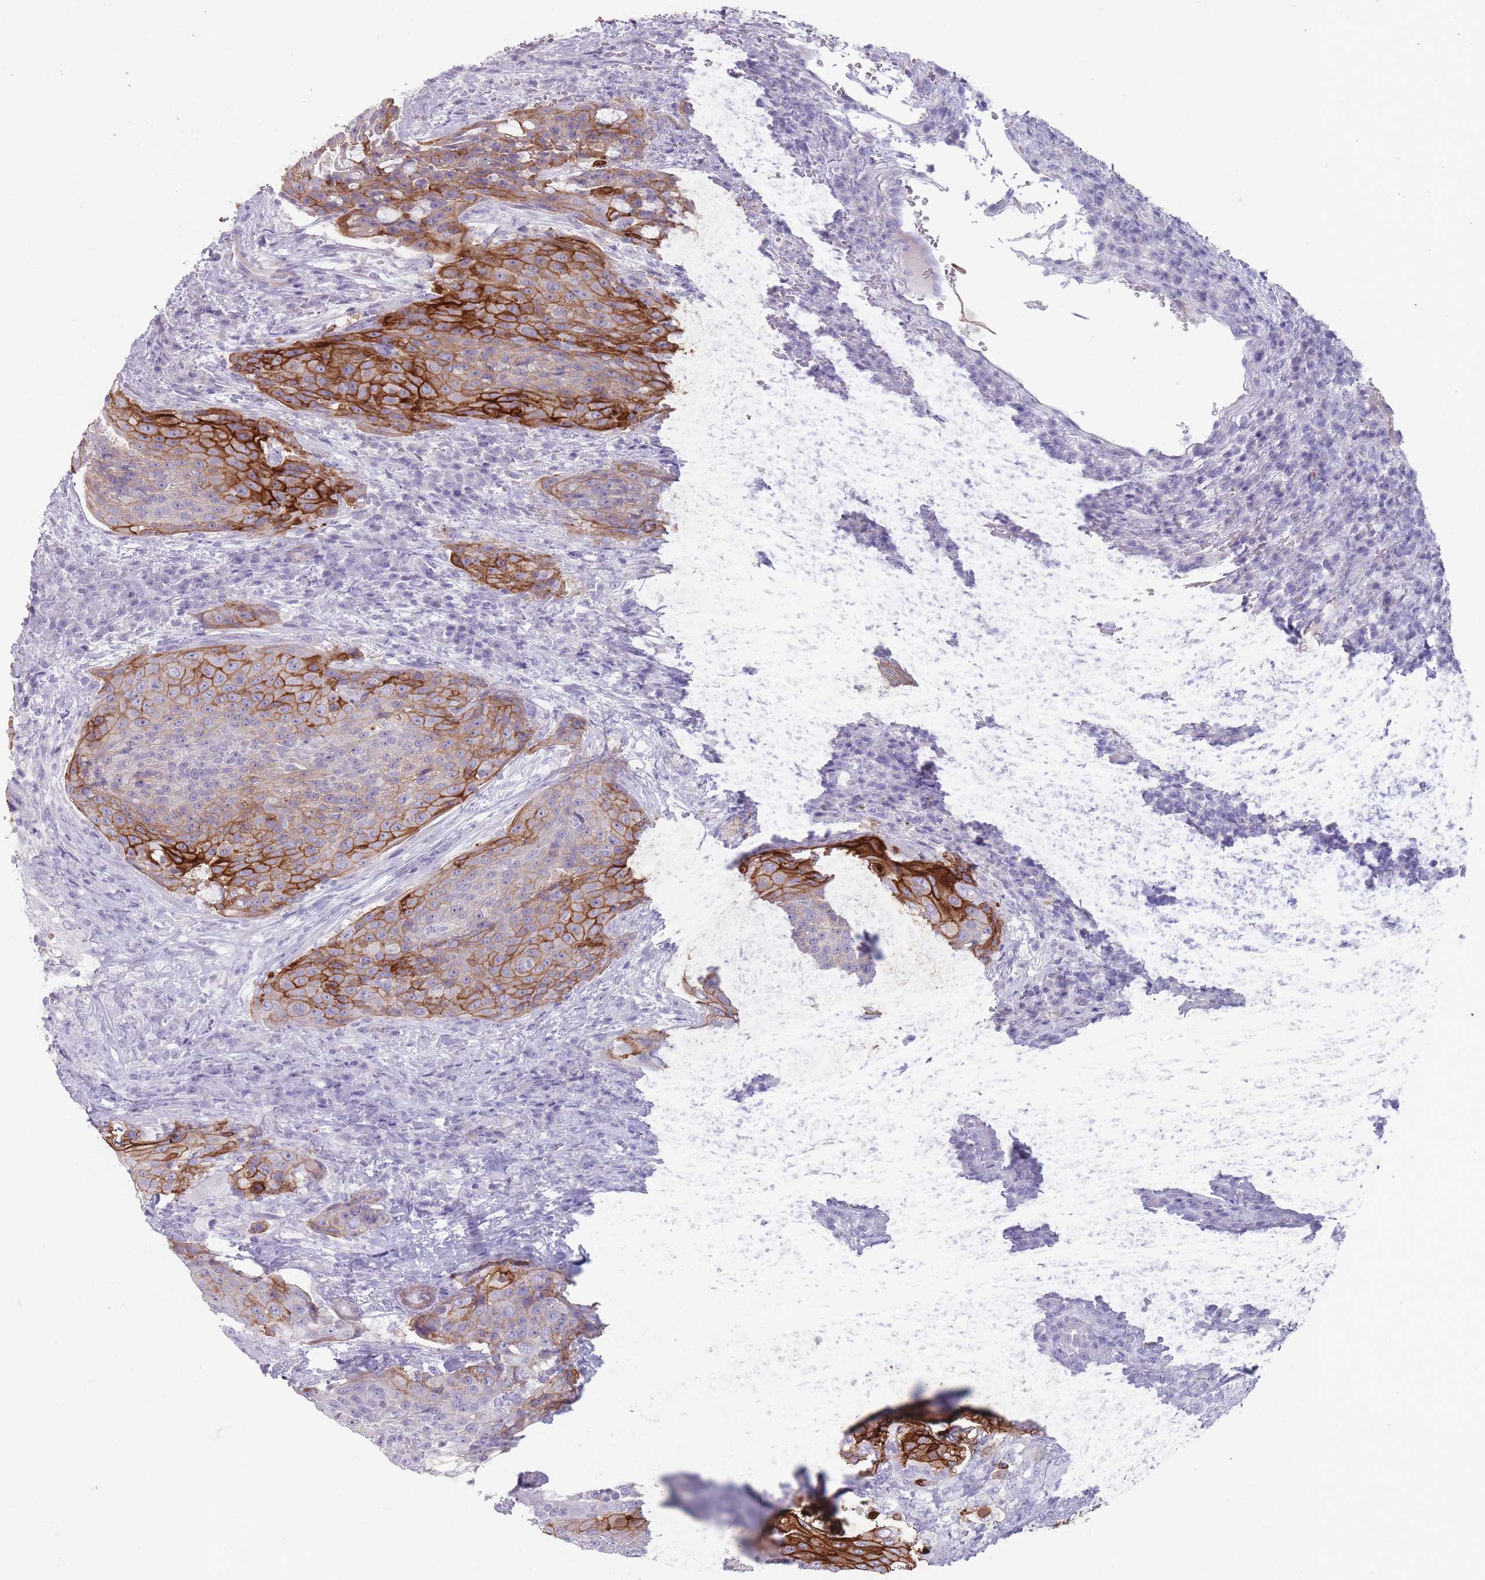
{"staining": {"intensity": "strong", "quantity": "25%-75%", "location": "cytoplasmic/membranous"}, "tissue": "urothelial cancer", "cell_type": "Tumor cells", "image_type": "cancer", "snomed": [{"axis": "morphology", "description": "Urothelial carcinoma, High grade"}, {"axis": "topography", "description": "Urinary bladder"}], "caption": "Human urothelial carcinoma (high-grade) stained for a protein (brown) exhibits strong cytoplasmic/membranous positive staining in about 25%-75% of tumor cells.", "gene": "RHBG", "patient": {"sex": "female", "age": 63}}